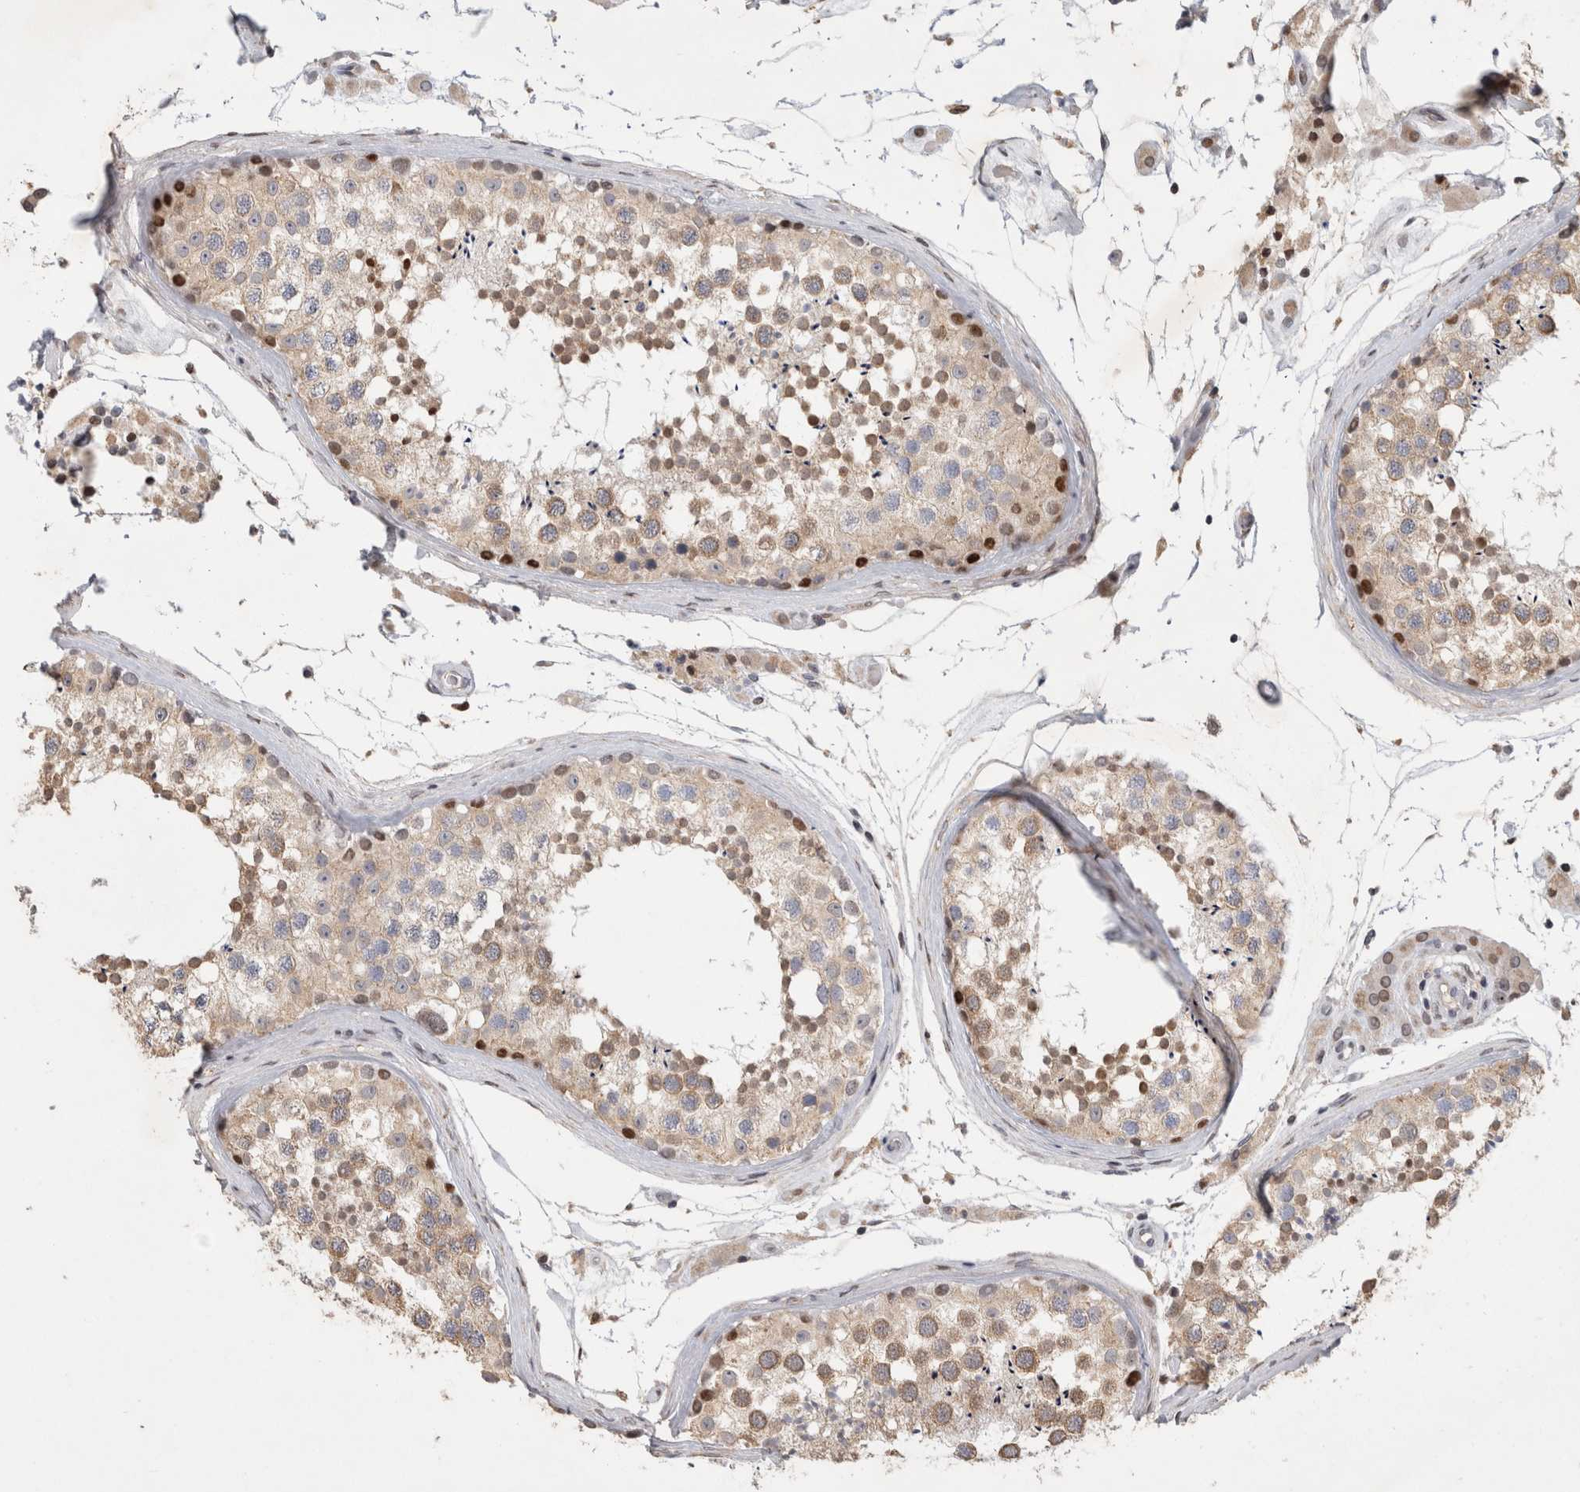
{"staining": {"intensity": "moderate", "quantity": "25%-75%", "location": "cytoplasmic/membranous,nuclear"}, "tissue": "testis", "cell_type": "Cells in seminiferous ducts", "image_type": "normal", "snomed": [{"axis": "morphology", "description": "Normal tissue, NOS"}, {"axis": "topography", "description": "Testis"}], "caption": "Immunohistochemical staining of unremarkable human testis shows 25%-75% levels of moderate cytoplasmic/membranous,nuclear protein positivity in about 25%-75% of cells in seminiferous ducts.", "gene": "C8orf58", "patient": {"sex": "male", "age": 46}}